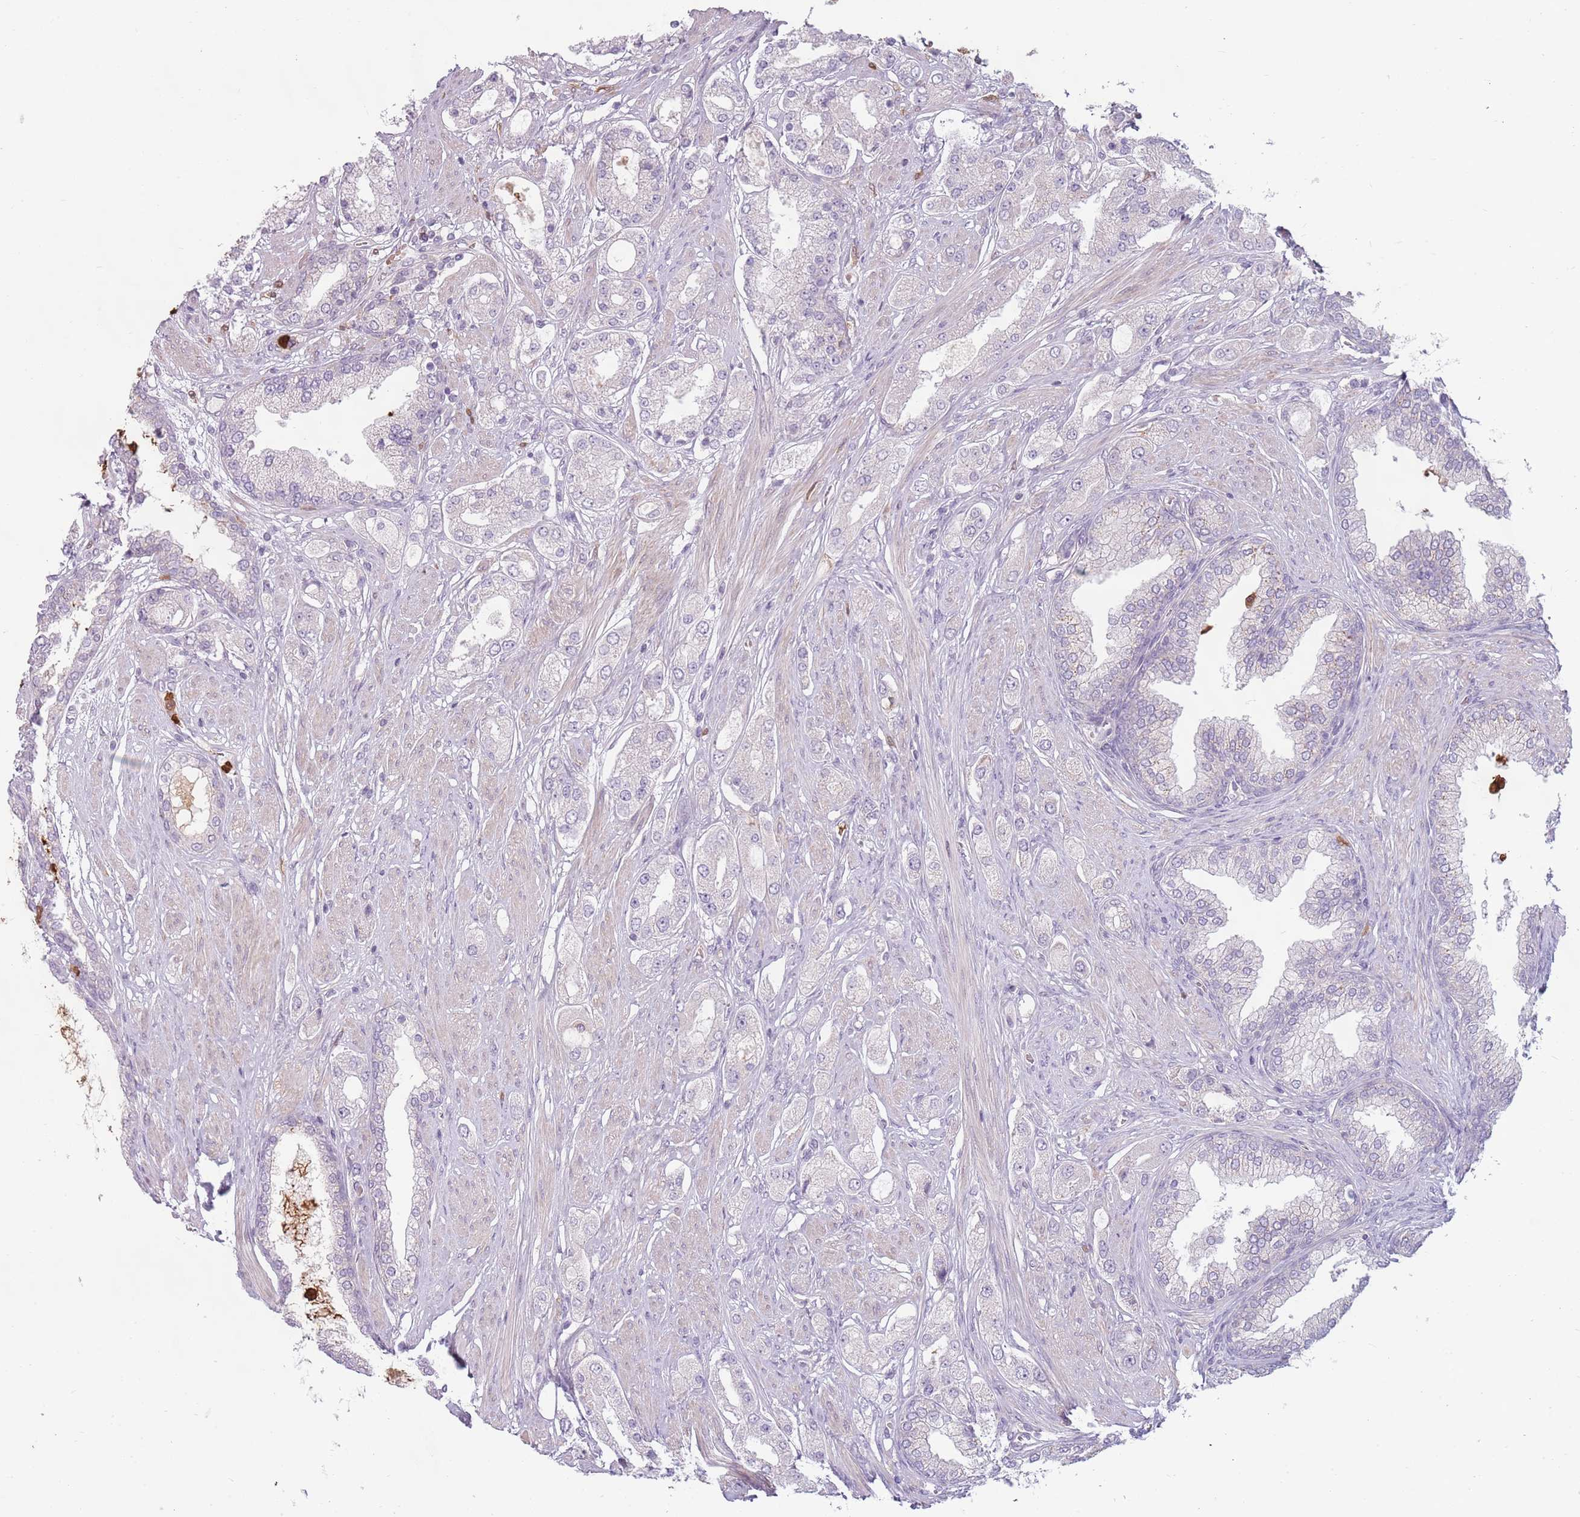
{"staining": {"intensity": "negative", "quantity": "none", "location": "none"}, "tissue": "prostate cancer", "cell_type": "Tumor cells", "image_type": "cancer", "snomed": [{"axis": "morphology", "description": "Adenocarcinoma, High grade"}, {"axis": "topography", "description": "Prostate"}], "caption": "Immunohistochemistry micrograph of neoplastic tissue: human prostate adenocarcinoma (high-grade) stained with DAB (3,3'-diaminobenzidine) reveals no significant protein expression in tumor cells. Nuclei are stained in blue.", "gene": "SPAG4", "patient": {"sex": "male", "age": 68}}